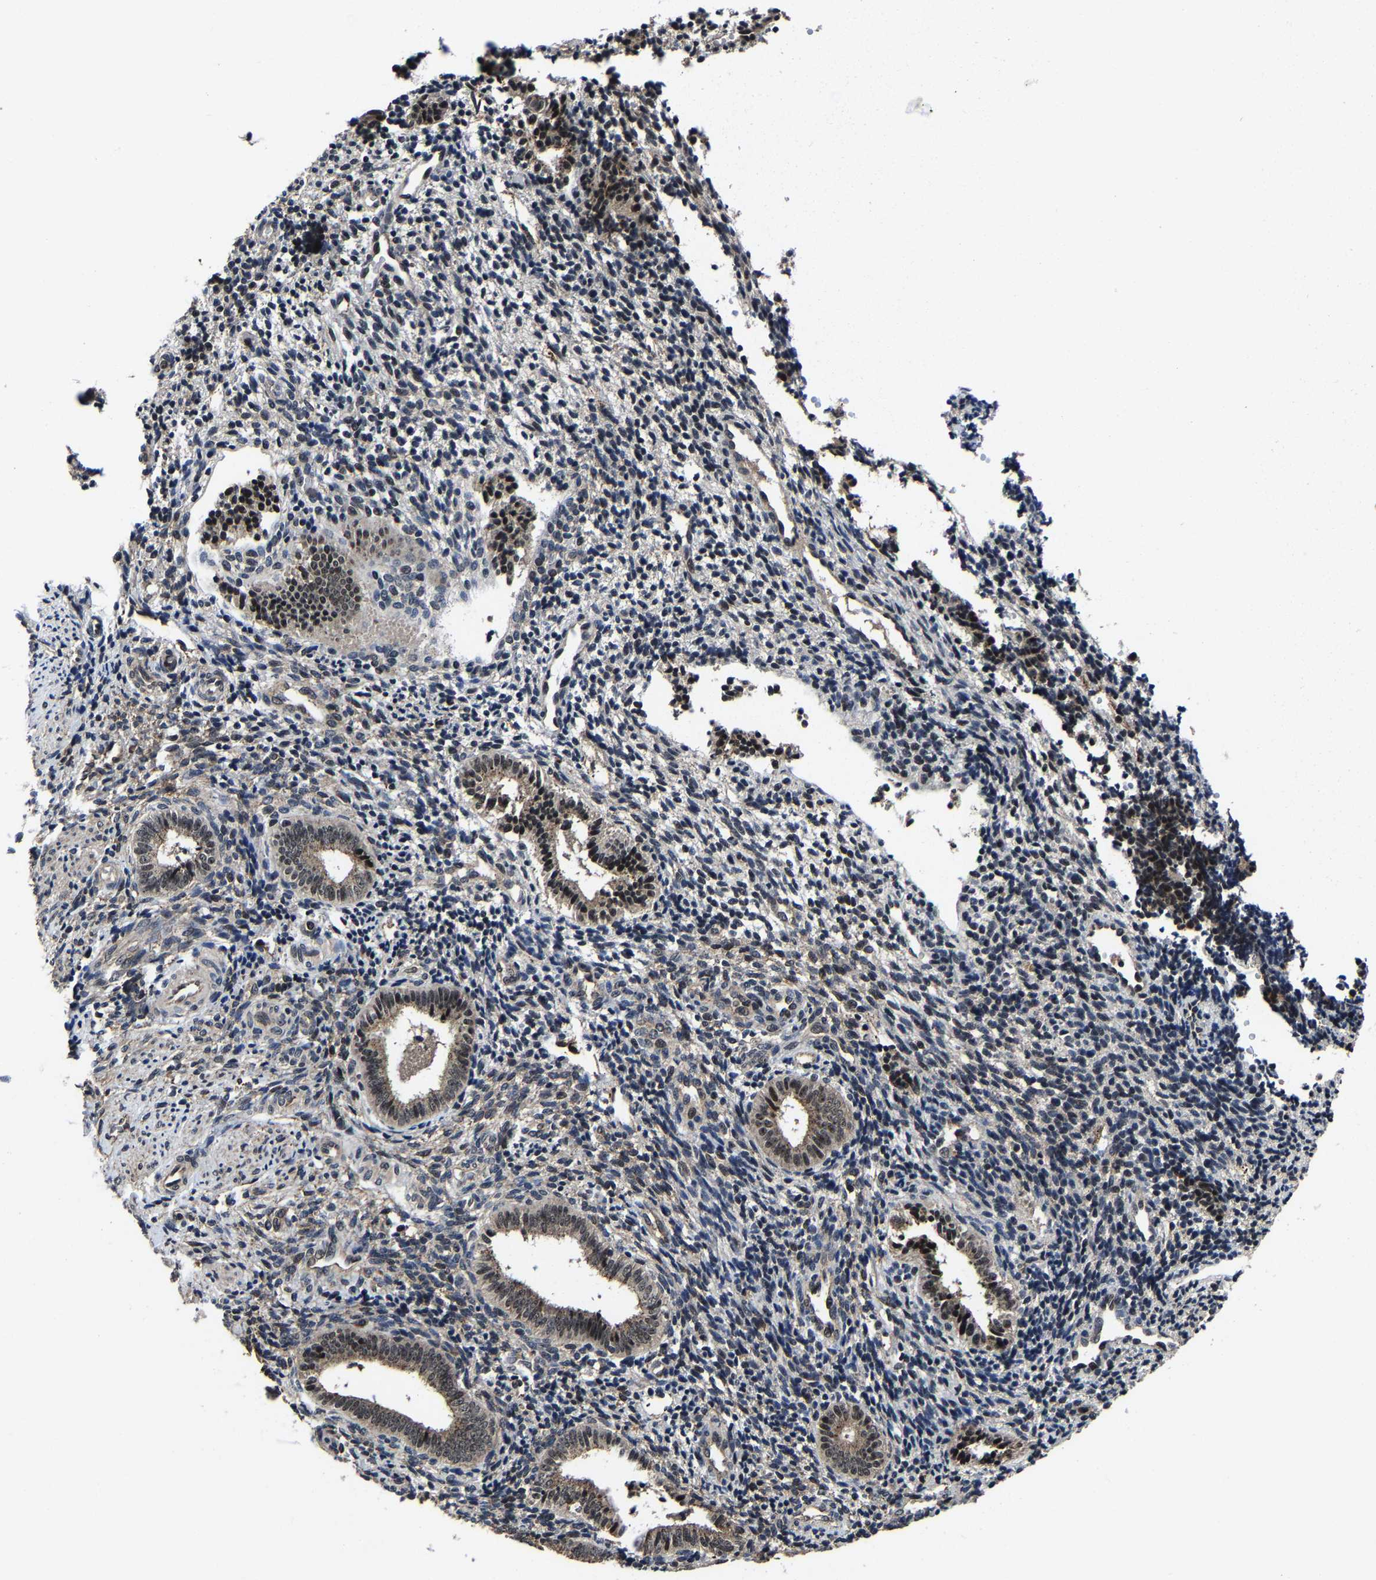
{"staining": {"intensity": "weak", "quantity": "<25%", "location": "cytoplasmic/membranous,nuclear"}, "tissue": "endometrium", "cell_type": "Cells in endometrial stroma", "image_type": "normal", "snomed": [{"axis": "morphology", "description": "Normal tissue, NOS"}, {"axis": "topography", "description": "Uterus"}, {"axis": "topography", "description": "Endometrium"}], "caption": "This image is of unremarkable endometrium stained with immunohistochemistry (IHC) to label a protein in brown with the nuclei are counter-stained blue. There is no staining in cells in endometrial stroma.", "gene": "ZCCHC7", "patient": {"sex": "female", "age": 33}}